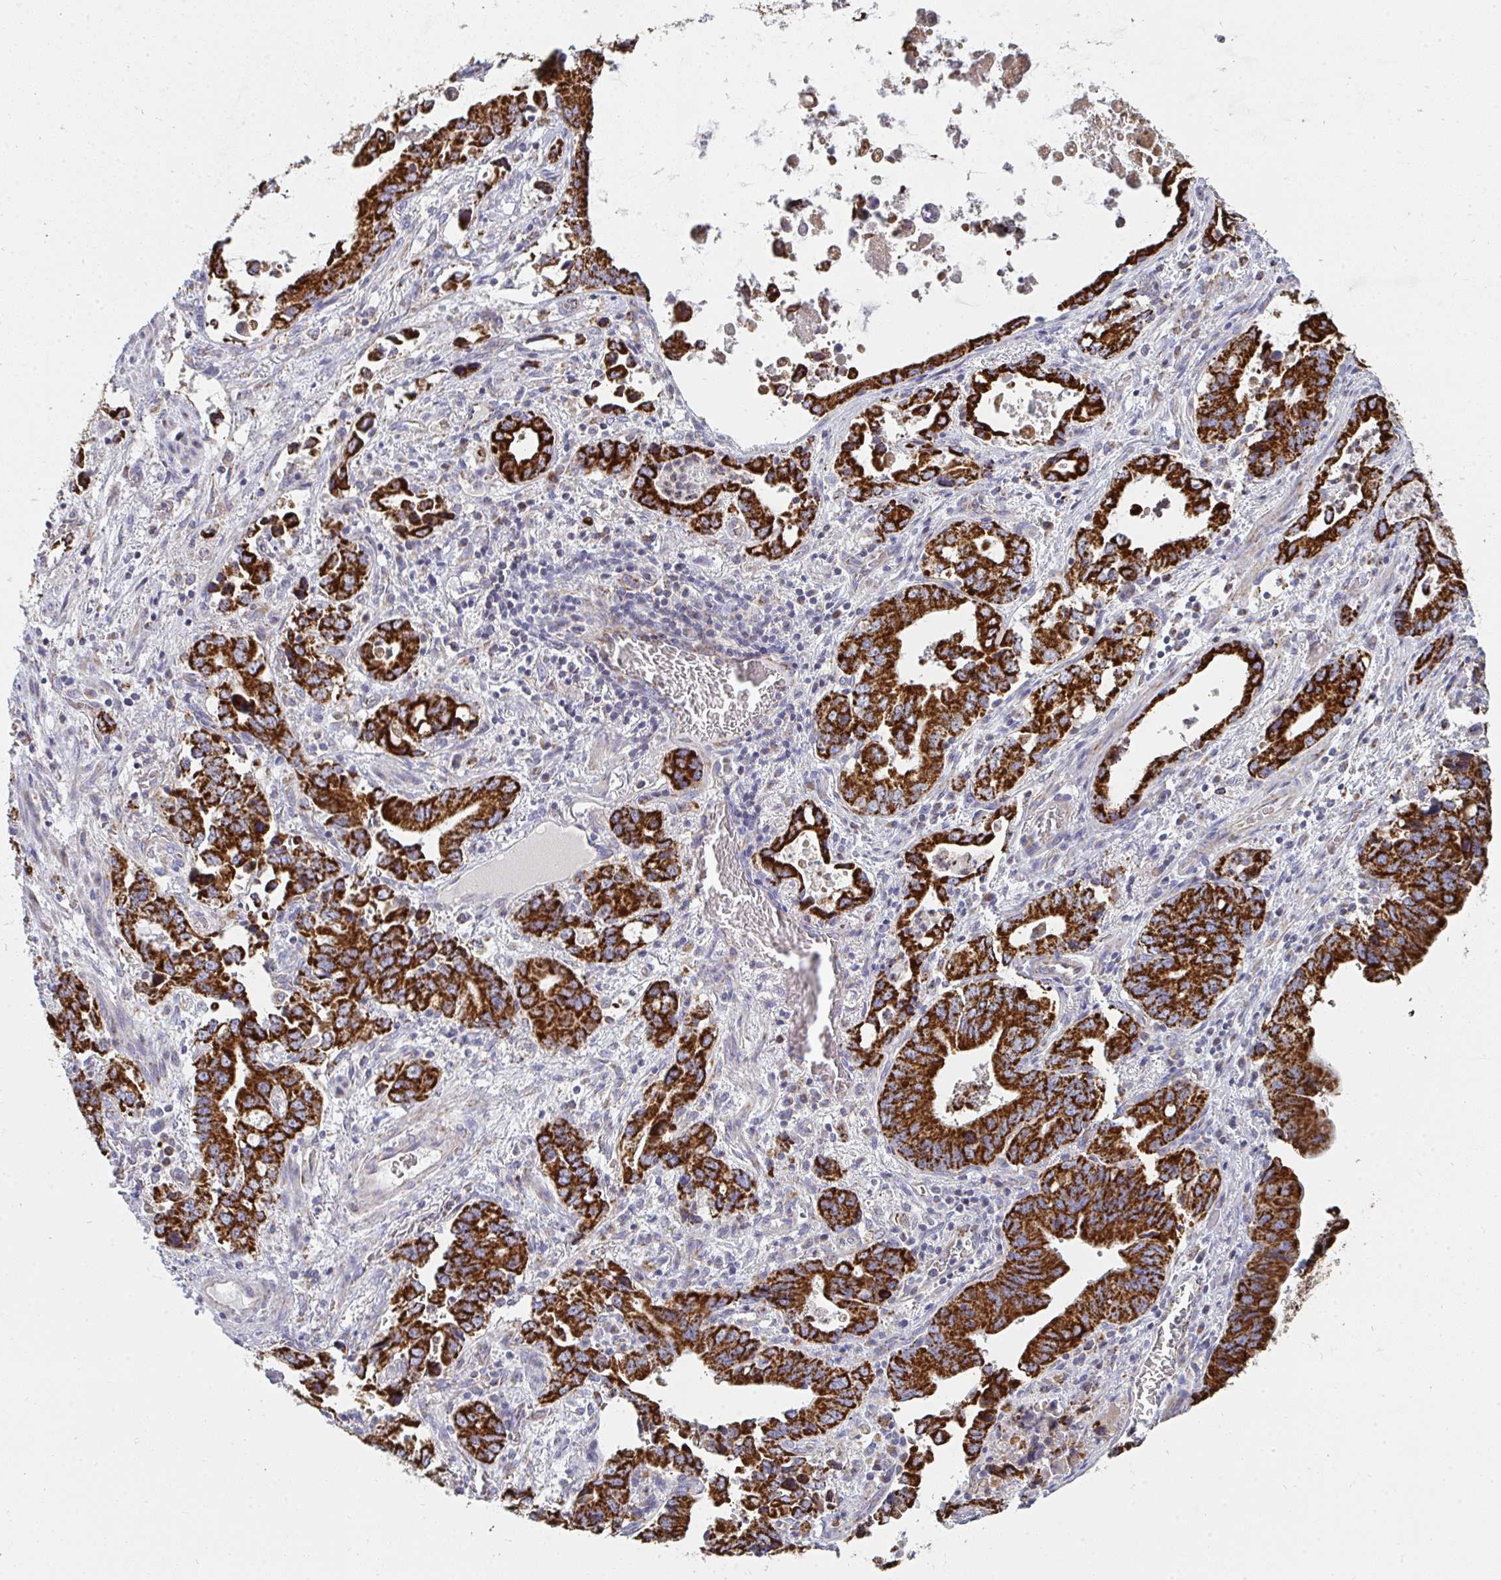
{"staining": {"intensity": "strong", "quantity": ">75%", "location": "cytoplasmic/membranous"}, "tissue": "stomach cancer", "cell_type": "Tumor cells", "image_type": "cancer", "snomed": [{"axis": "morphology", "description": "Adenocarcinoma, NOS"}, {"axis": "topography", "description": "Stomach, upper"}], "caption": "The immunohistochemical stain highlights strong cytoplasmic/membranous expression in tumor cells of stomach adenocarcinoma tissue. The protein is stained brown, and the nuclei are stained in blue (DAB IHC with brightfield microscopy, high magnification).", "gene": "FAHD1", "patient": {"sex": "male", "age": 74}}